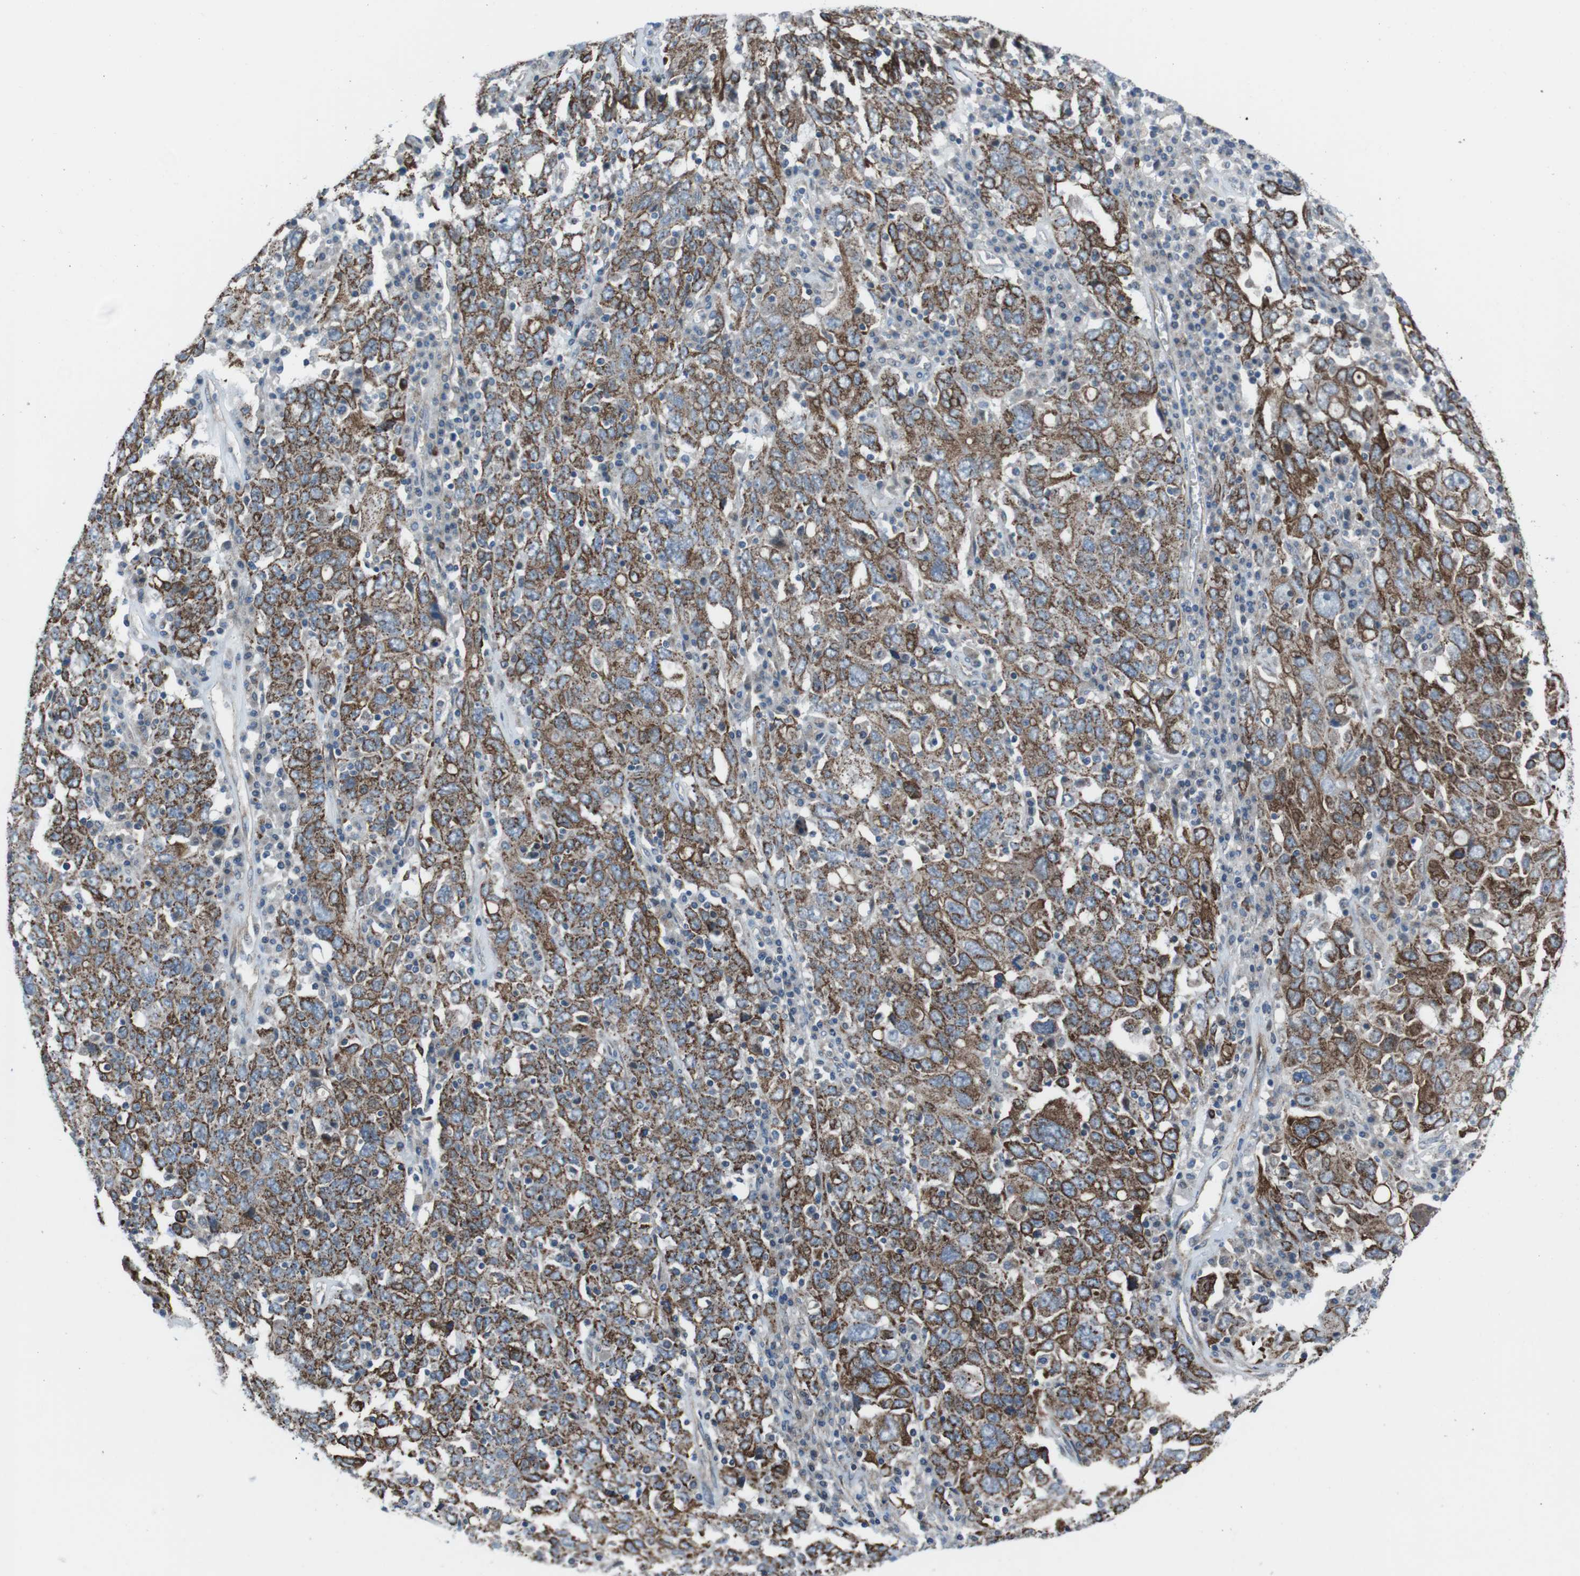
{"staining": {"intensity": "moderate", "quantity": ">75%", "location": "cytoplasmic/membranous"}, "tissue": "ovarian cancer", "cell_type": "Tumor cells", "image_type": "cancer", "snomed": [{"axis": "morphology", "description": "Carcinoma, endometroid"}, {"axis": "topography", "description": "Ovary"}], "caption": "About >75% of tumor cells in ovarian endometroid carcinoma show moderate cytoplasmic/membranous protein staining as visualized by brown immunohistochemical staining.", "gene": "FAM174B", "patient": {"sex": "female", "age": 62}}